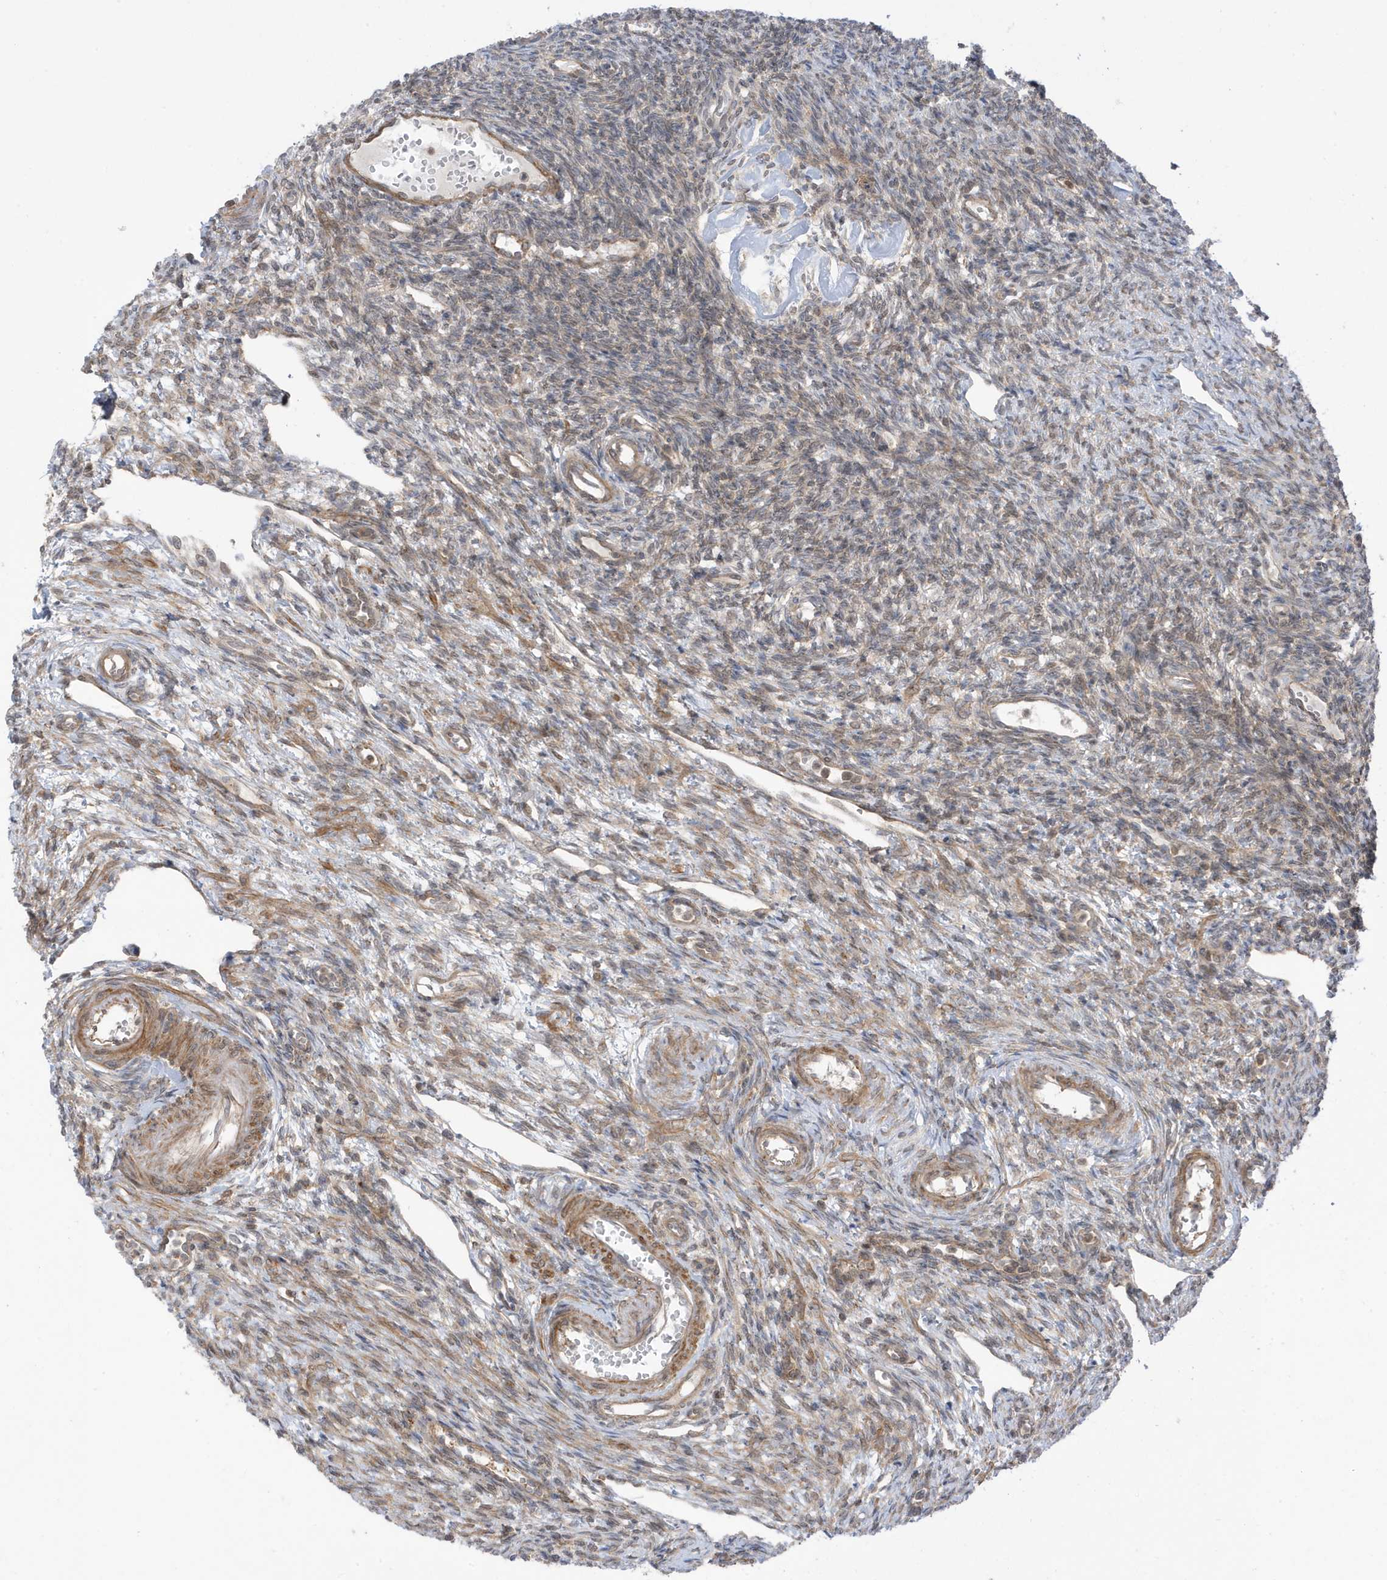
{"staining": {"intensity": "weak", "quantity": "25%-75%", "location": "cytoplasmic/membranous"}, "tissue": "ovary", "cell_type": "Ovarian stroma cells", "image_type": "normal", "snomed": [{"axis": "morphology", "description": "Normal tissue, NOS"}, {"axis": "morphology", "description": "Cyst, NOS"}, {"axis": "topography", "description": "Ovary"}], "caption": "Protein staining exhibits weak cytoplasmic/membranous staining in about 25%-75% of ovarian stroma cells in benign ovary.", "gene": "DHX36", "patient": {"sex": "female", "age": 33}}